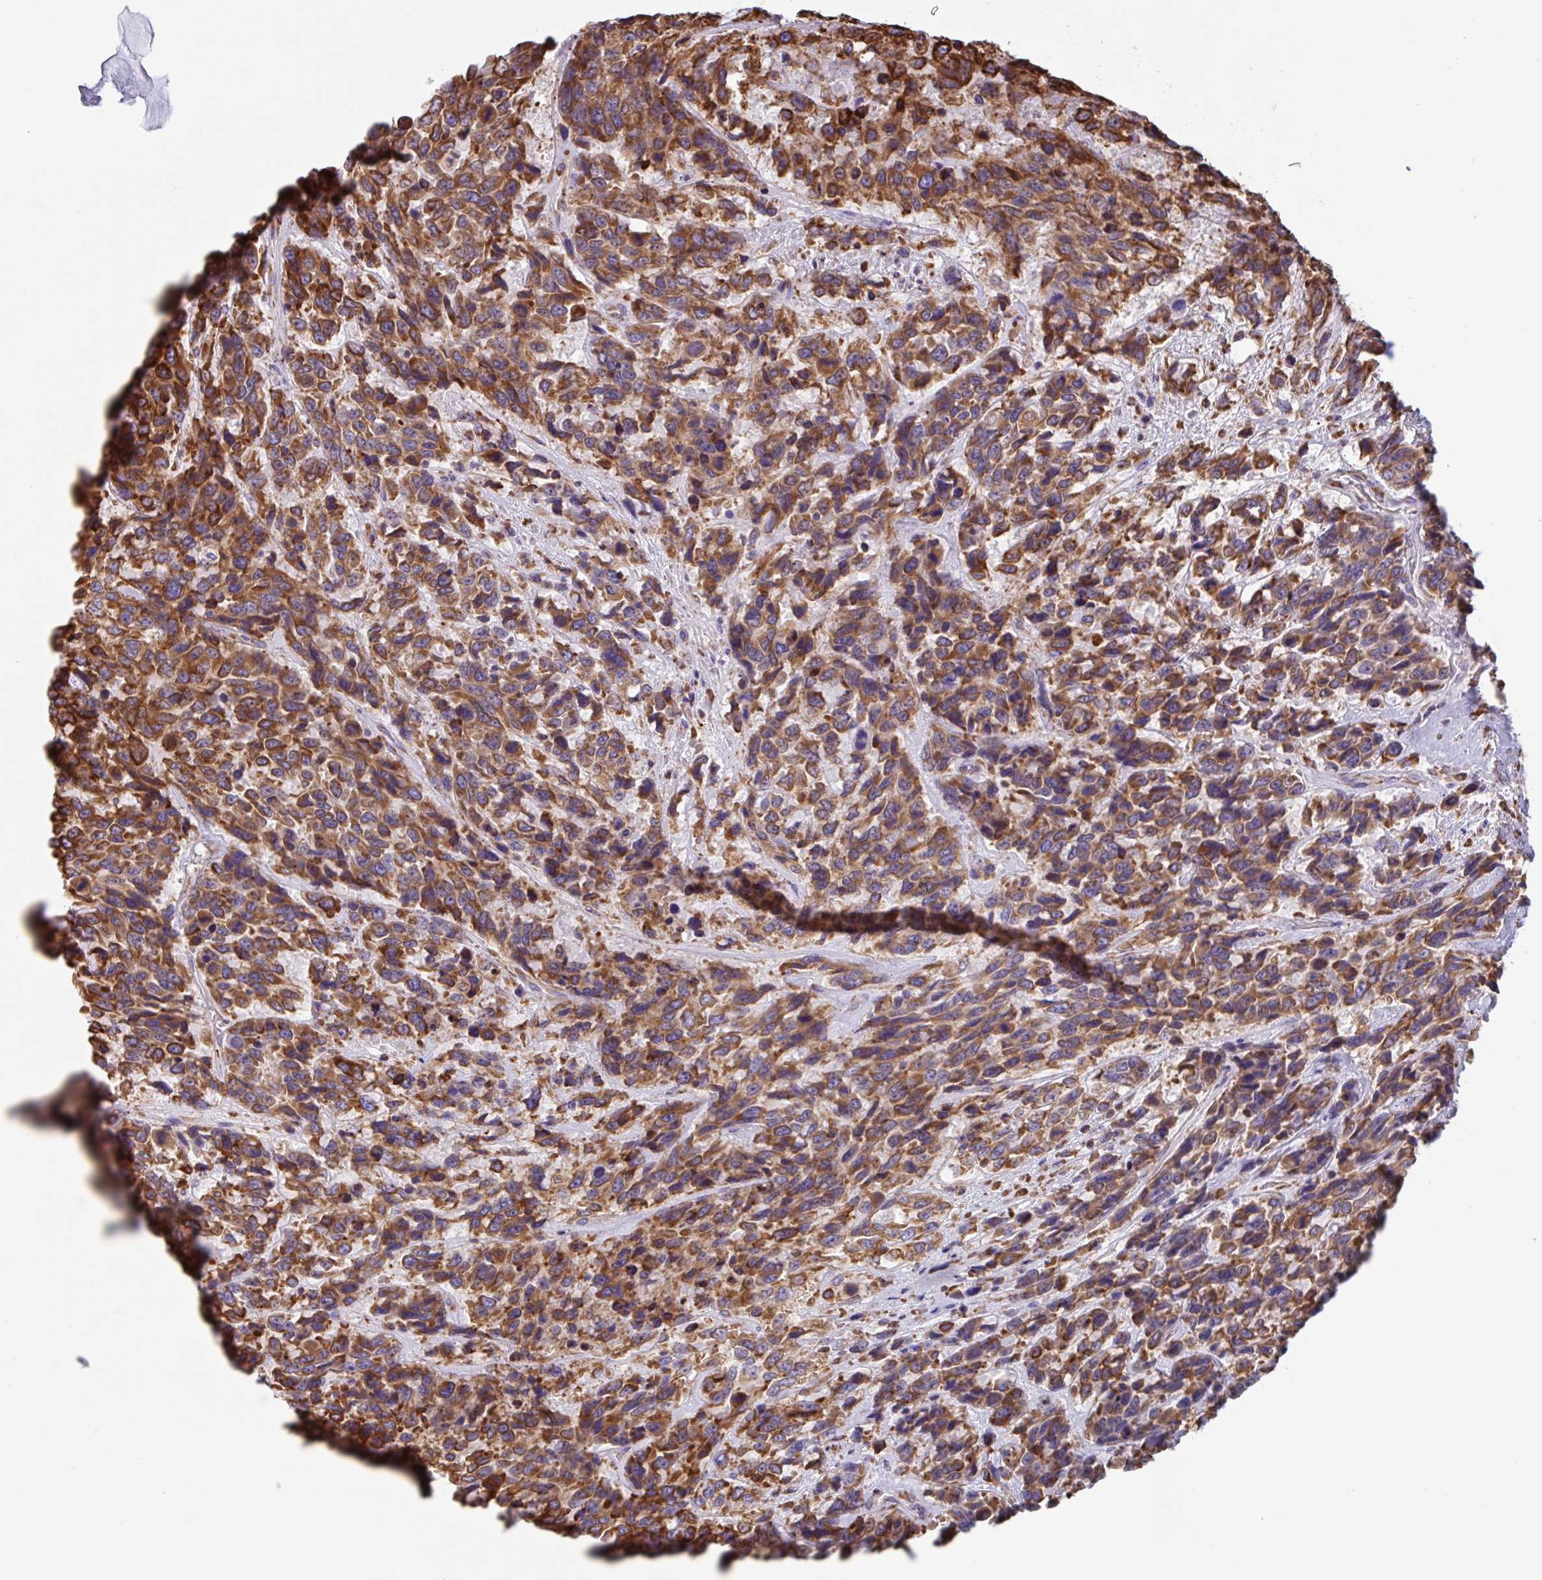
{"staining": {"intensity": "strong", "quantity": ">75%", "location": "cytoplasmic/membranous"}, "tissue": "urothelial cancer", "cell_type": "Tumor cells", "image_type": "cancer", "snomed": [{"axis": "morphology", "description": "Urothelial carcinoma, High grade"}, {"axis": "topography", "description": "Urinary bladder"}], "caption": "A brown stain labels strong cytoplasmic/membranous staining of a protein in urothelial cancer tumor cells.", "gene": "DOK4", "patient": {"sex": "female", "age": 70}}